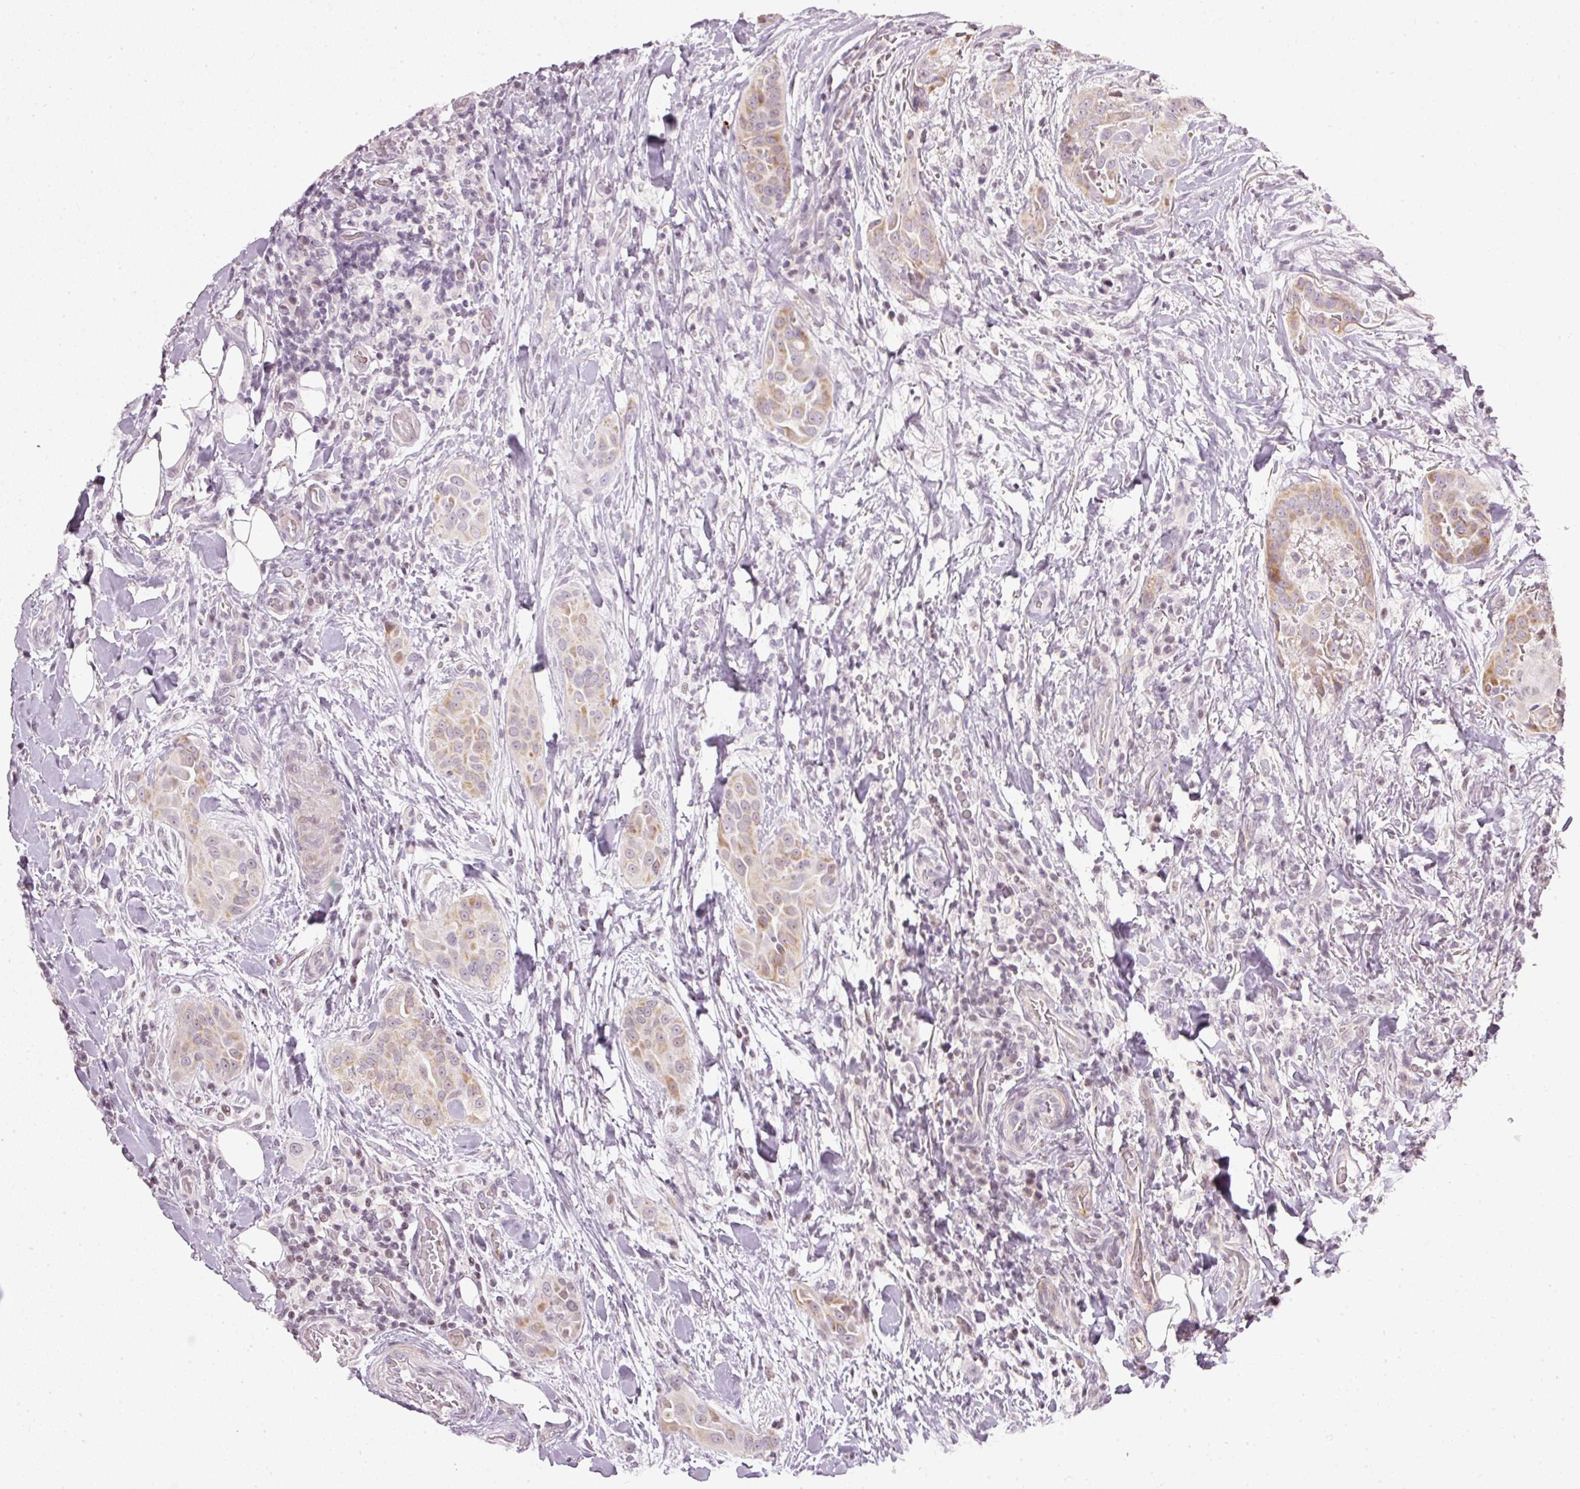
{"staining": {"intensity": "moderate", "quantity": "25%-75%", "location": "cytoplasmic/membranous"}, "tissue": "thyroid cancer", "cell_type": "Tumor cells", "image_type": "cancer", "snomed": [{"axis": "morphology", "description": "Papillary adenocarcinoma, NOS"}, {"axis": "topography", "description": "Thyroid gland"}], "caption": "A medium amount of moderate cytoplasmic/membranous expression is seen in approximately 25%-75% of tumor cells in thyroid papillary adenocarcinoma tissue.", "gene": "NRDE2", "patient": {"sex": "male", "age": 61}}